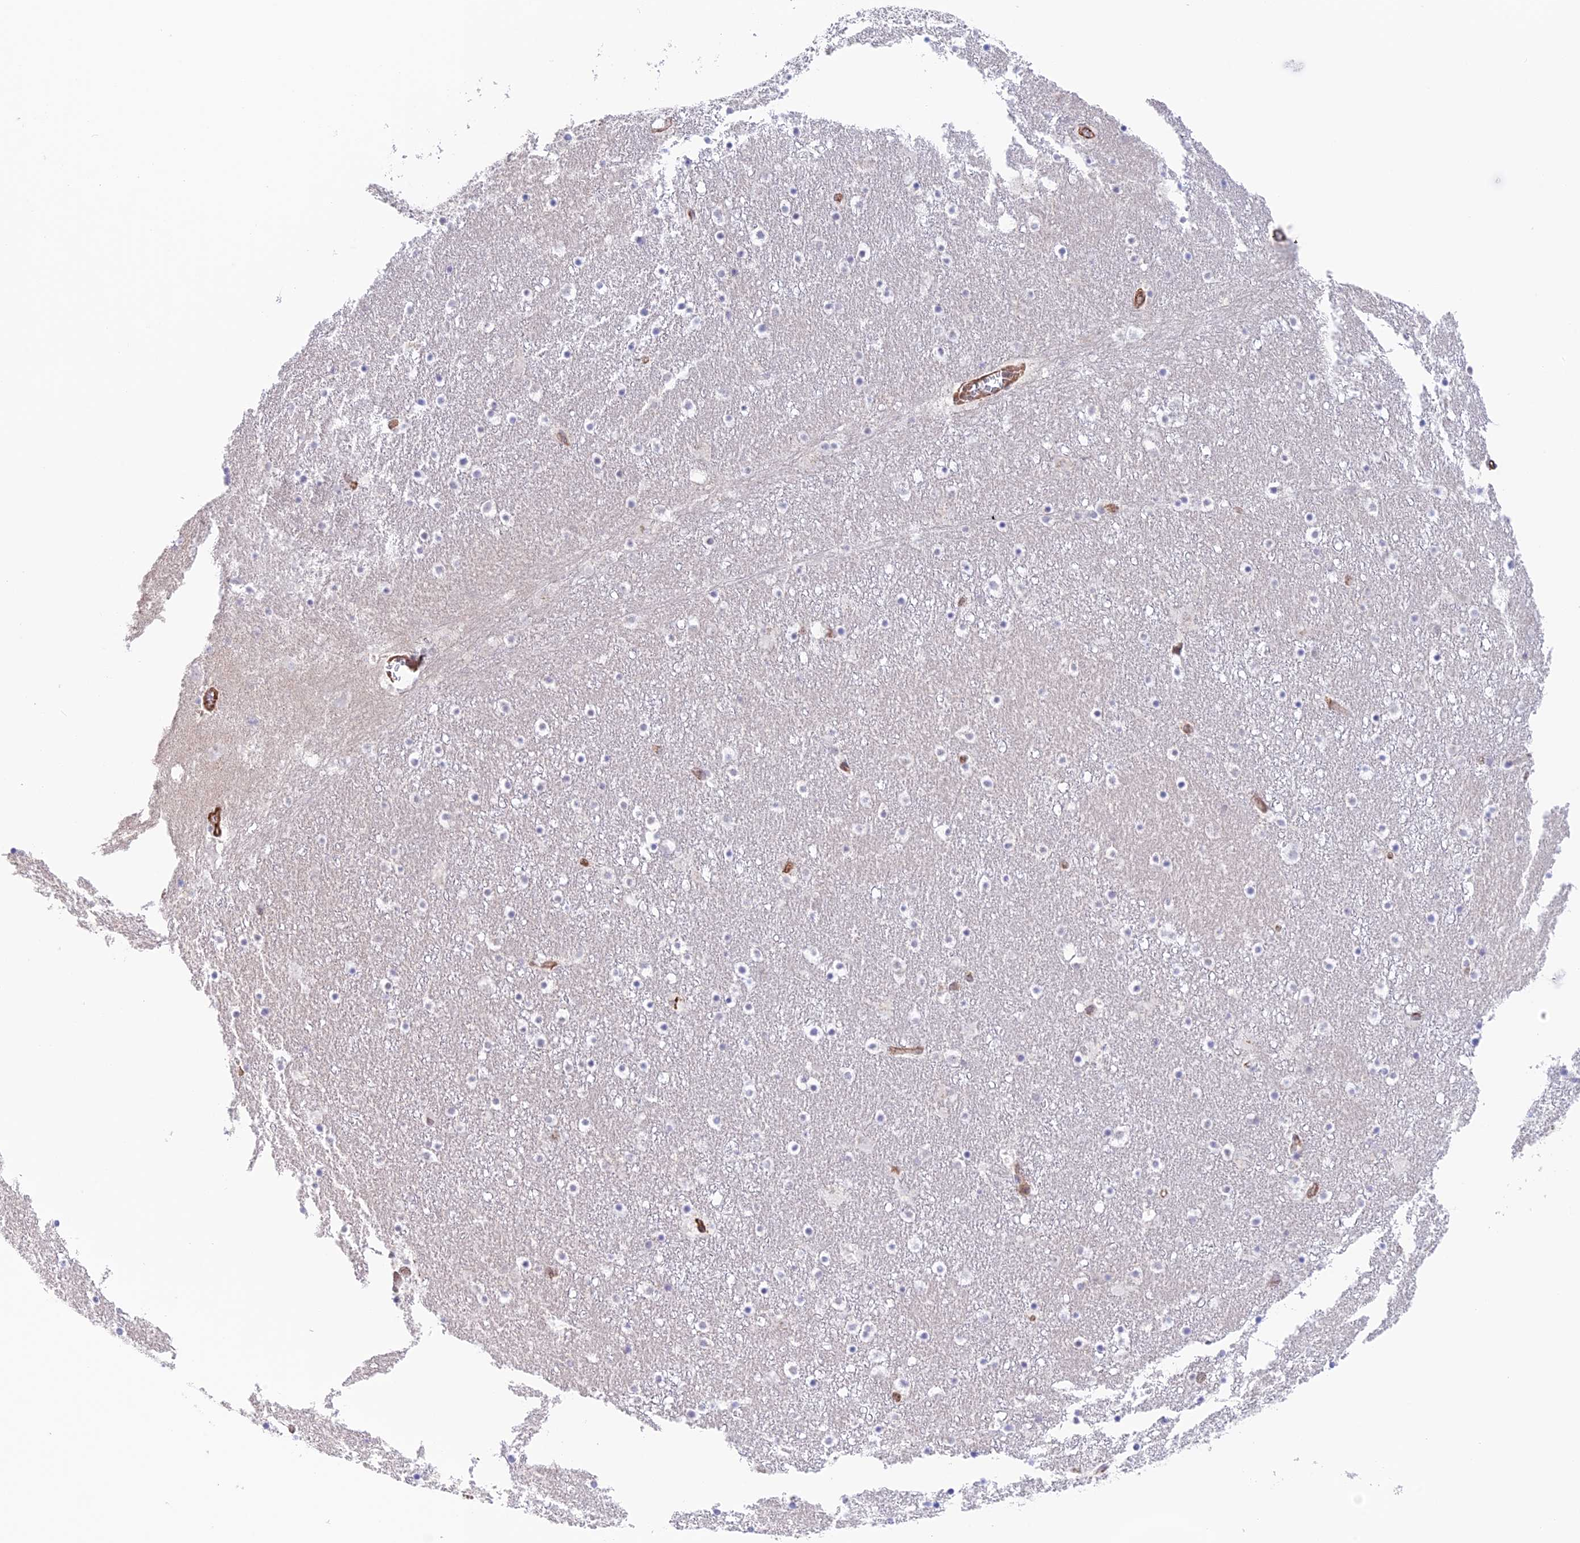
{"staining": {"intensity": "negative", "quantity": "none", "location": "none"}, "tissue": "caudate", "cell_type": "Glial cells", "image_type": "normal", "snomed": [{"axis": "morphology", "description": "Normal tissue, NOS"}, {"axis": "topography", "description": "Lateral ventricle wall"}], "caption": "Image shows no significant protein expression in glial cells of benign caudate.", "gene": "ZNF652", "patient": {"sex": "male", "age": 45}}